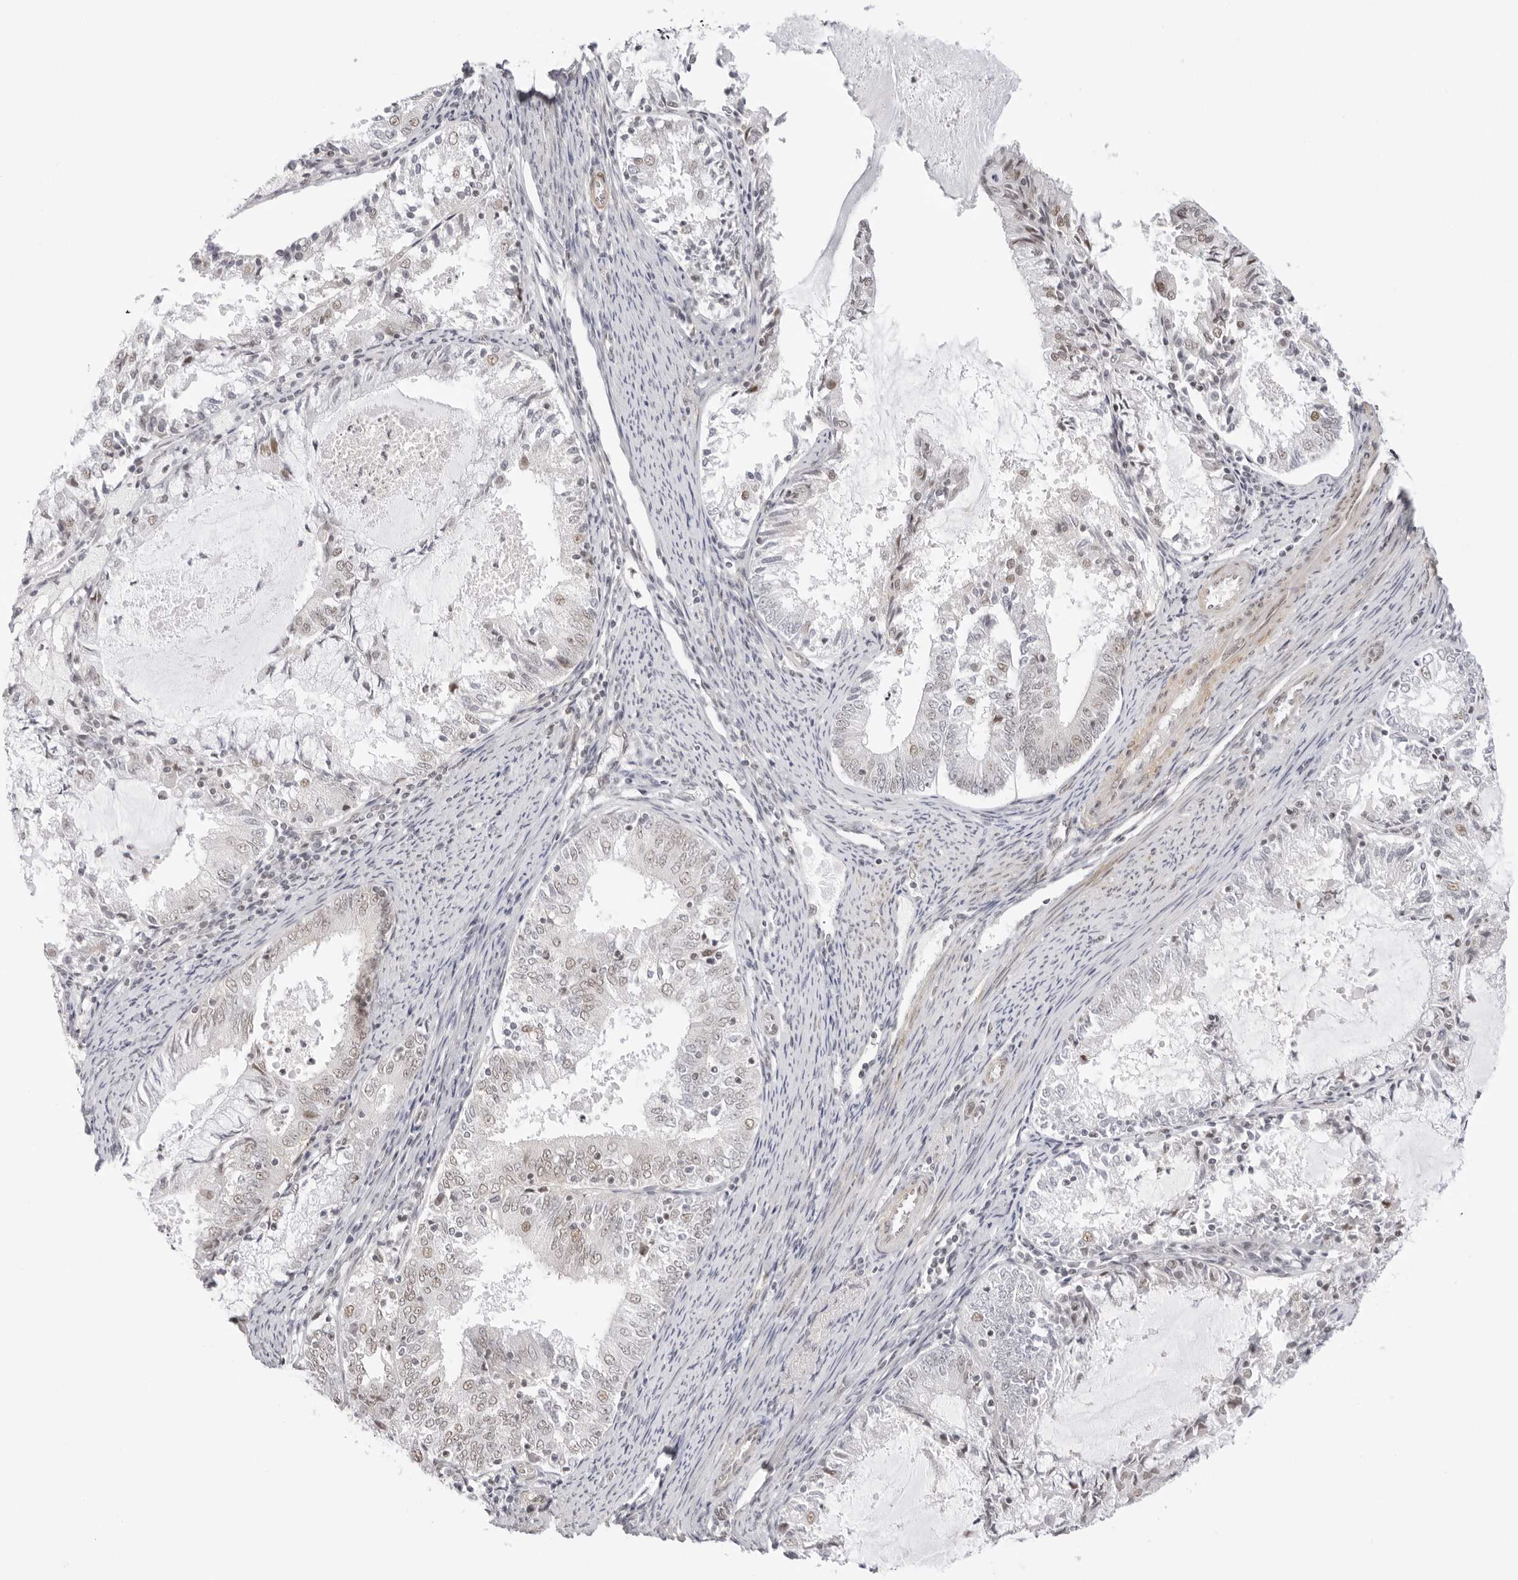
{"staining": {"intensity": "weak", "quantity": "<25%", "location": "nuclear"}, "tissue": "endometrial cancer", "cell_type": "Tumor cells", "image_type": "cancer", "snomed": [{"axis": "morphology", "description": "Adenocarcinoma, NOS"}, {"axis": "topography", "description": "Endometrium"}], "caption": "Protein analysis of endometrial cancer (adenocarcinoma) reveals no significant positivity in tumor cells.", "gene": "TCIM", "patient": {"sex": "female", "age": 57}}